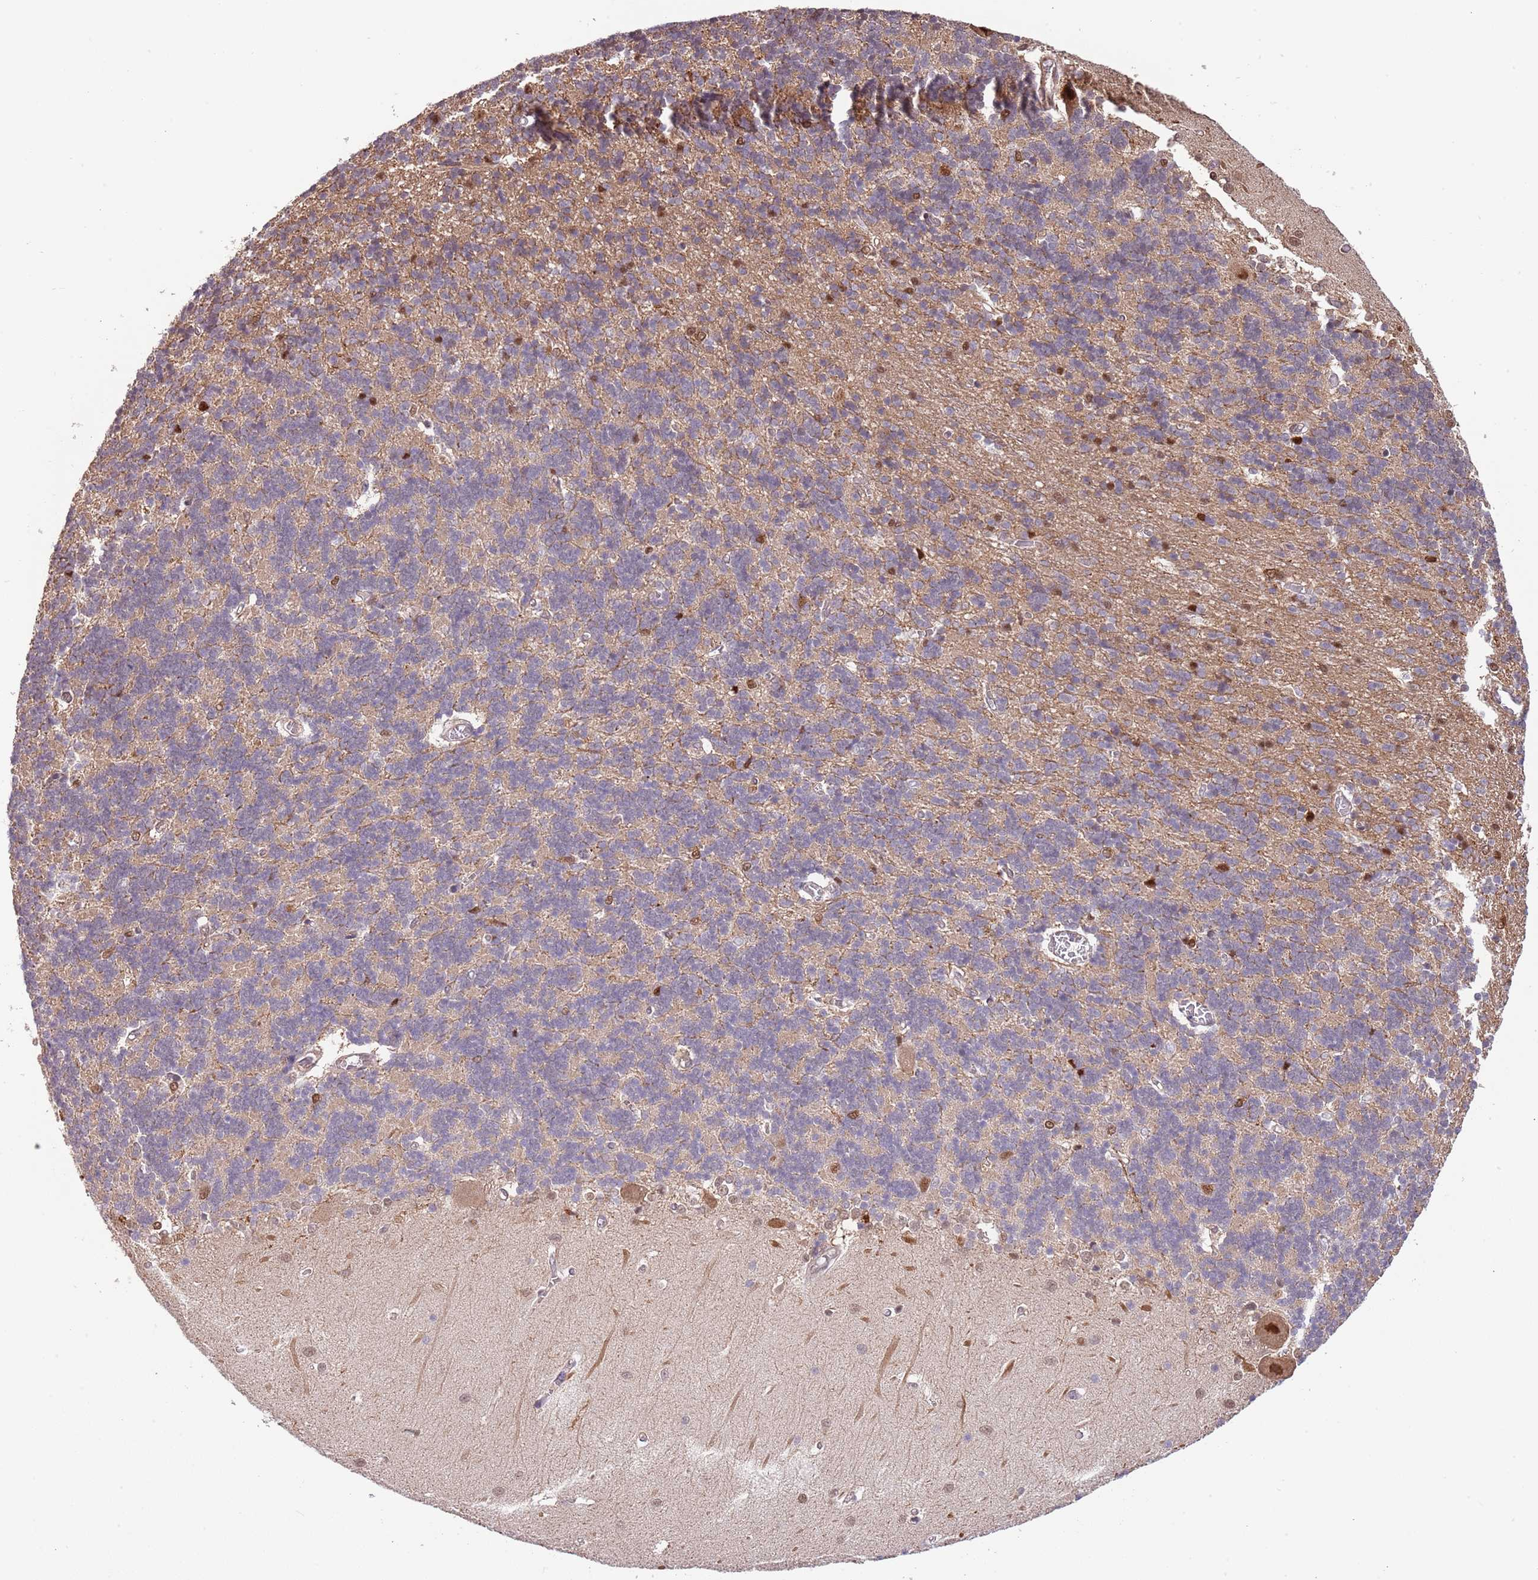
{"staining": {"intensity": "weak", "quantity": "25%-75%", "location": "cytoplasmic/membranous"}, "tissue": "cerebellum", "cell_type": "Cells in granular layer", "image_type": "normal", "snomed": [{"axis": "morphology", "description": "Normal tissue, NOS"}, {"axis": "topography", "description": "Cerebellum"}], "caption": "Unremarkable cerebellum shows weak cytoplasmic/membranous staining in about 25%-75% of cells in granular layer.", "gene": "PLSCR5", "patient": {"sex": "male", "age": 37}}